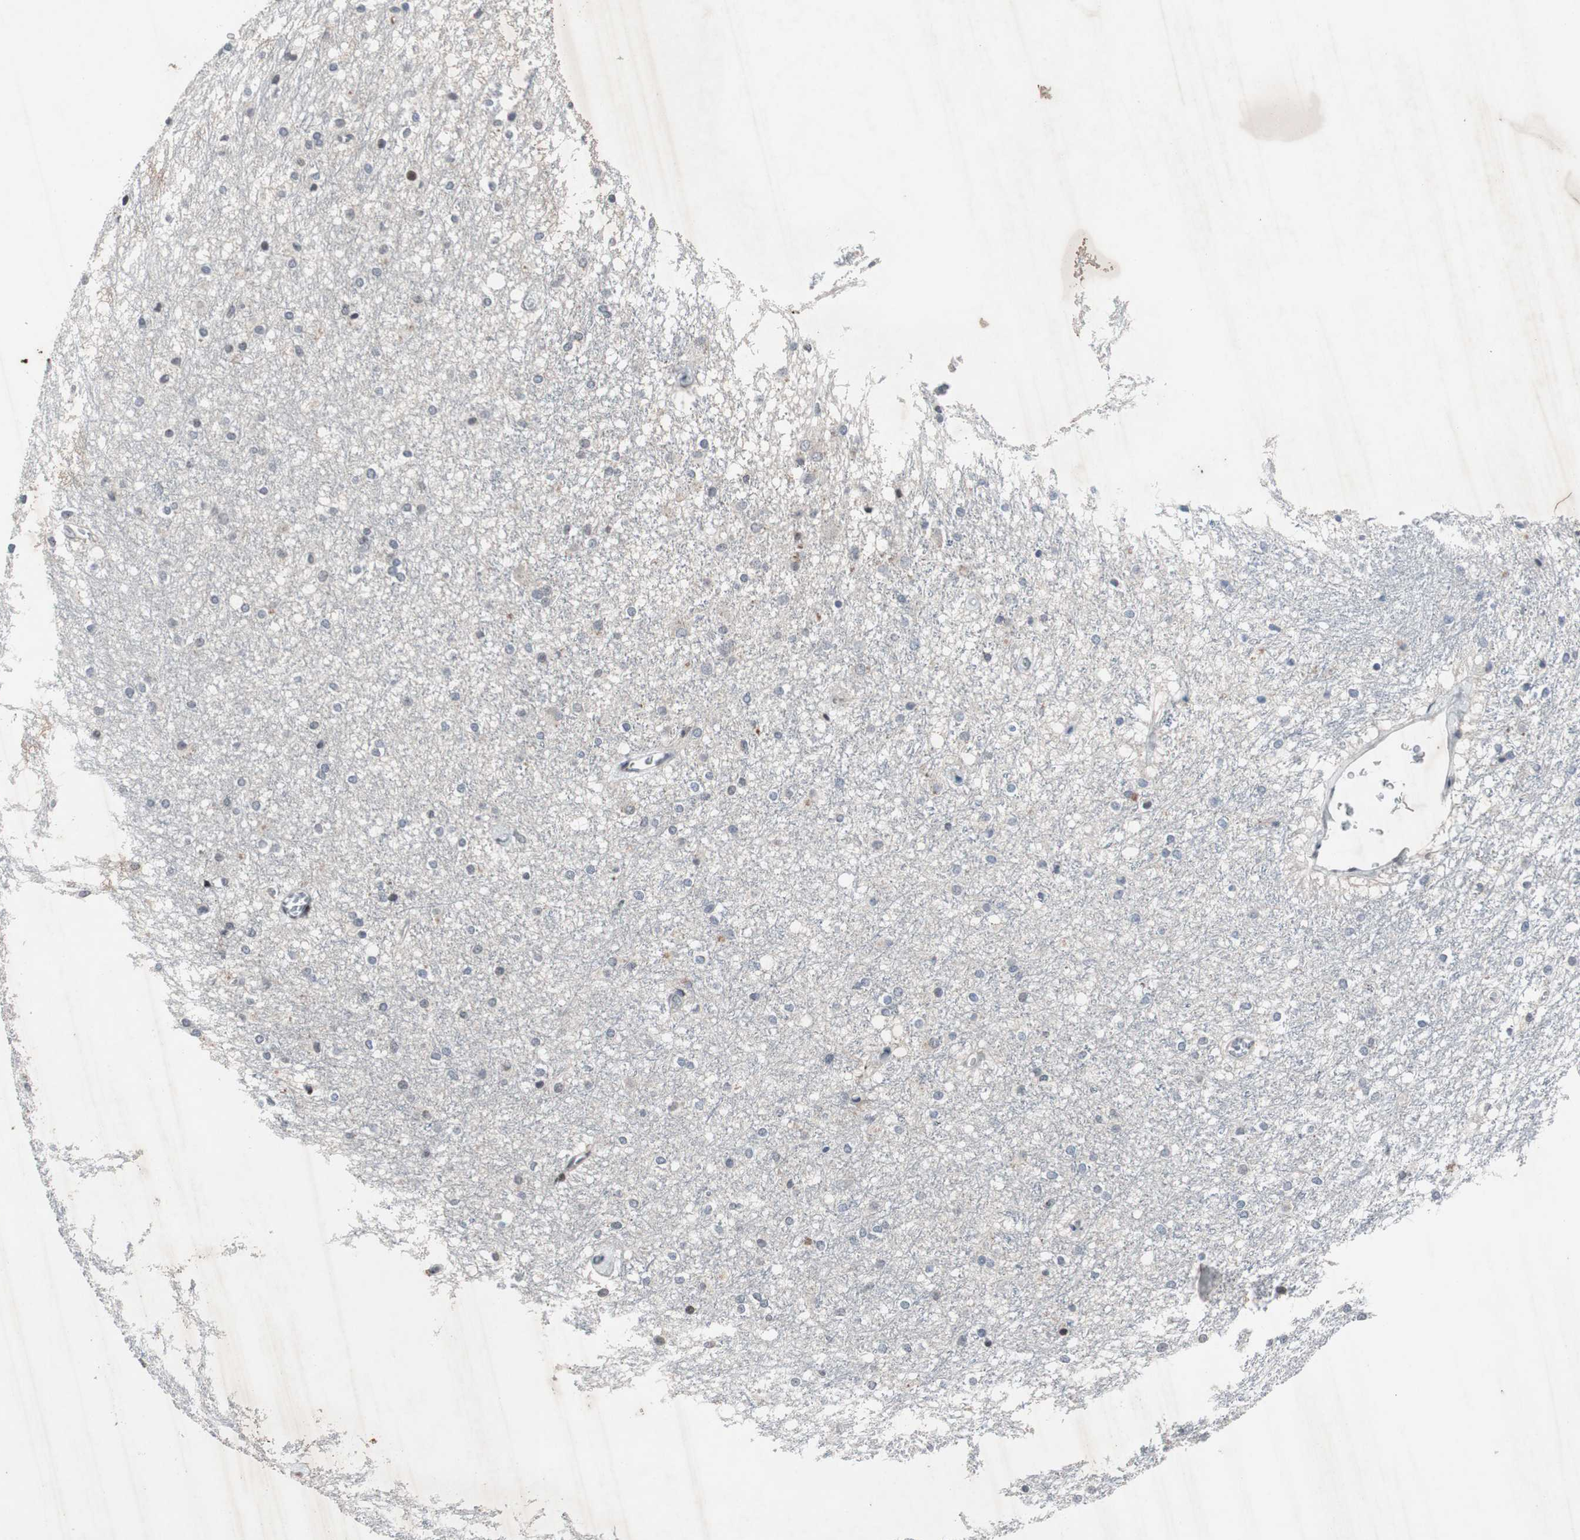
{"staining": {"intensity": "moderate", "quantity": "<25%", "location": "nuclear"}, "tissue": "caudate", "cell_type": "Glial cells", "image_type": "normal", "snomed": [{"axis": "morphology", "description": "Normal tissue, NOS"}, {"axis": "topography", "description": "Lateral ventricle wall"}], "caption": "DAB immunohistochemical staining of benign caudate demonstrates moderate nuclear protein expression in about <25% of glial cells.", "gene": "MUTYH", "patient": {"sex": "female", "age": 19}}